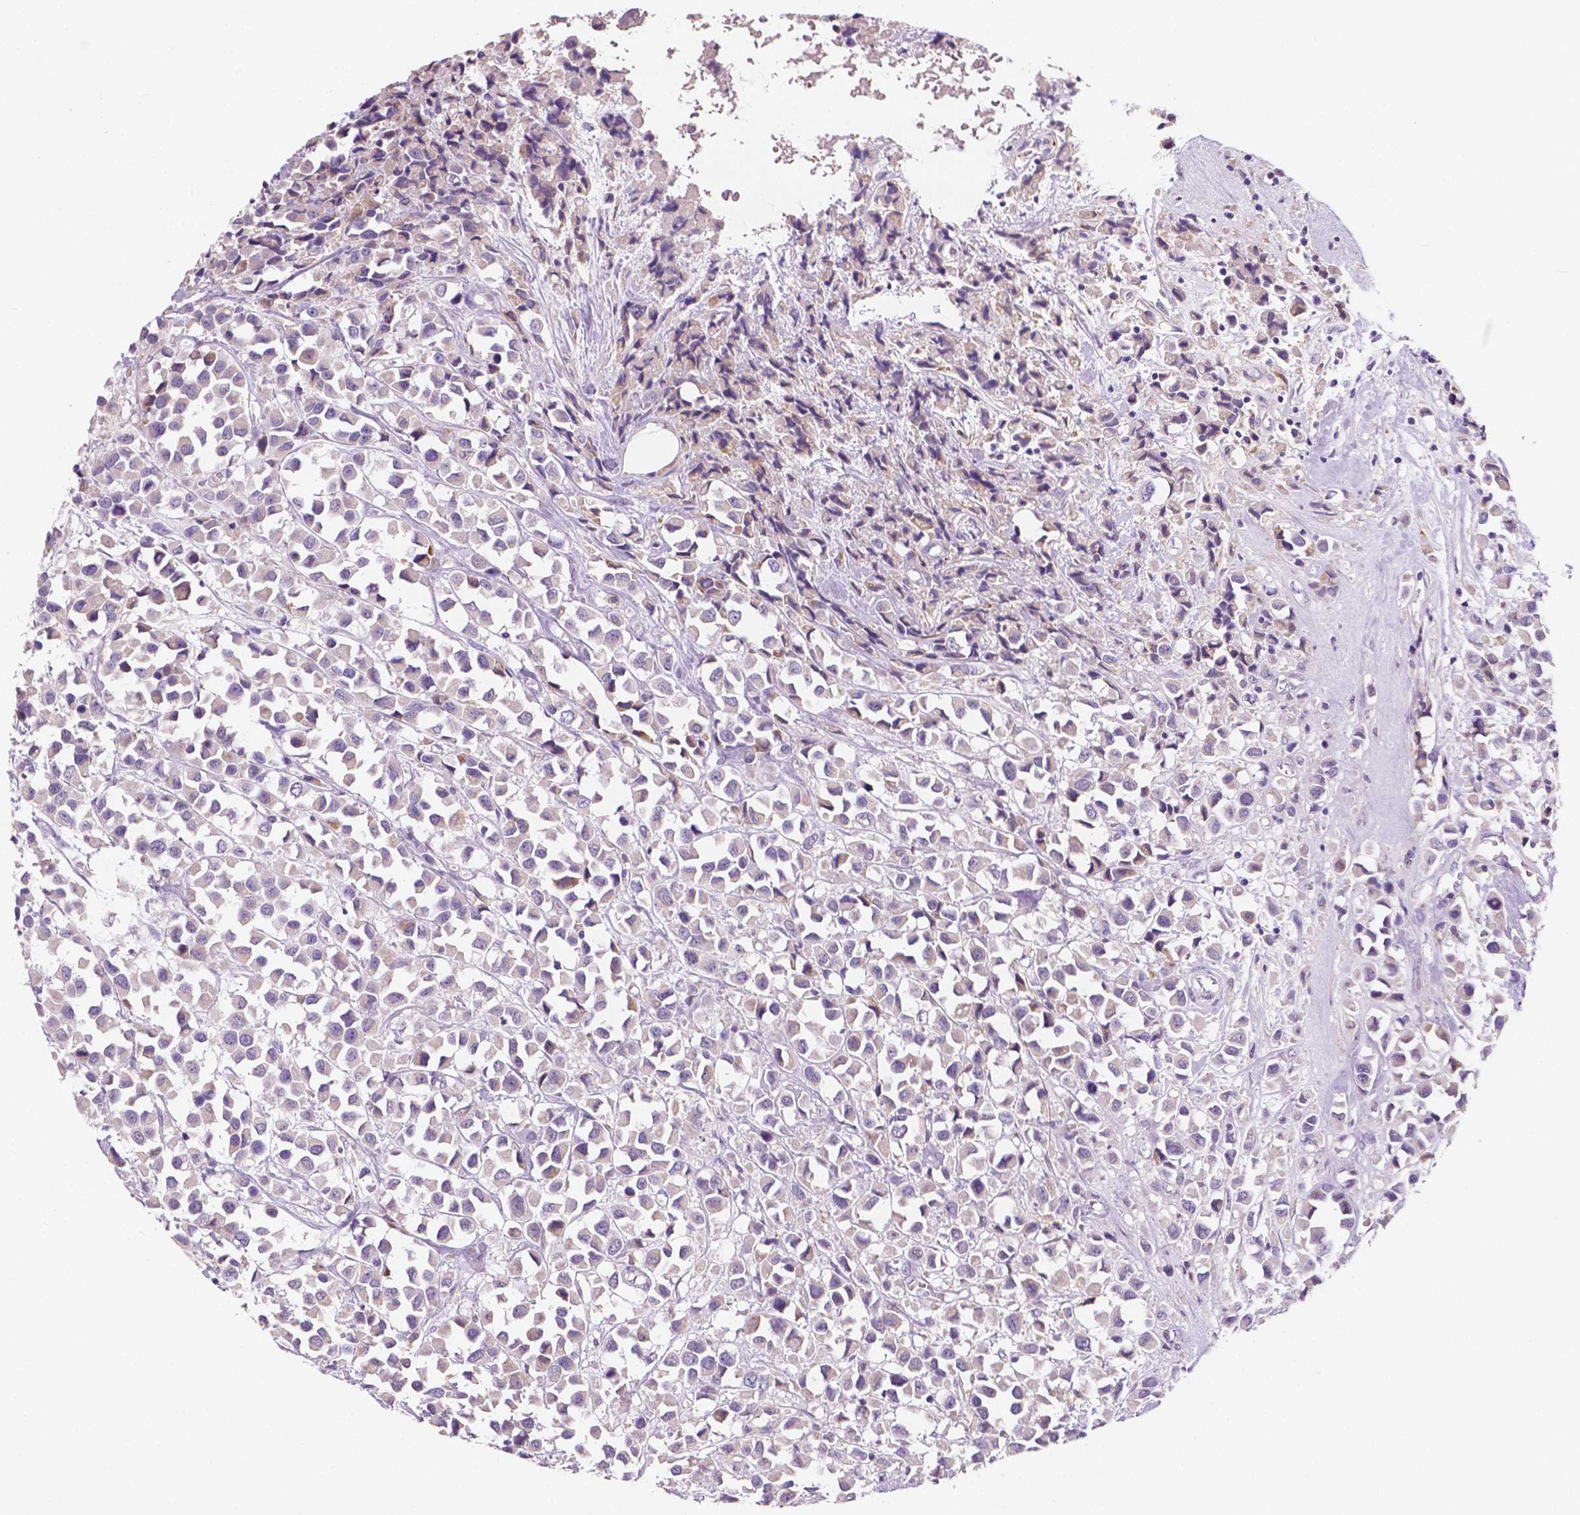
{"staining": {"intensity": "negative", "quantity": "none", "location": "none"}, "tissue": "breast cancer", "cell_type": "Tumor cells", "image_type": "cancer", "snomed": [{"axis": "morphology", "description": "Duct carcinoma"}, {"axis": "topography", "description": "Breast"}], "caption": "There is no significant expression in tumor cells of breast invasive ductal carcinoma.", "gene": "IREB2", "patient": {"sex": "female", "age": 61}}